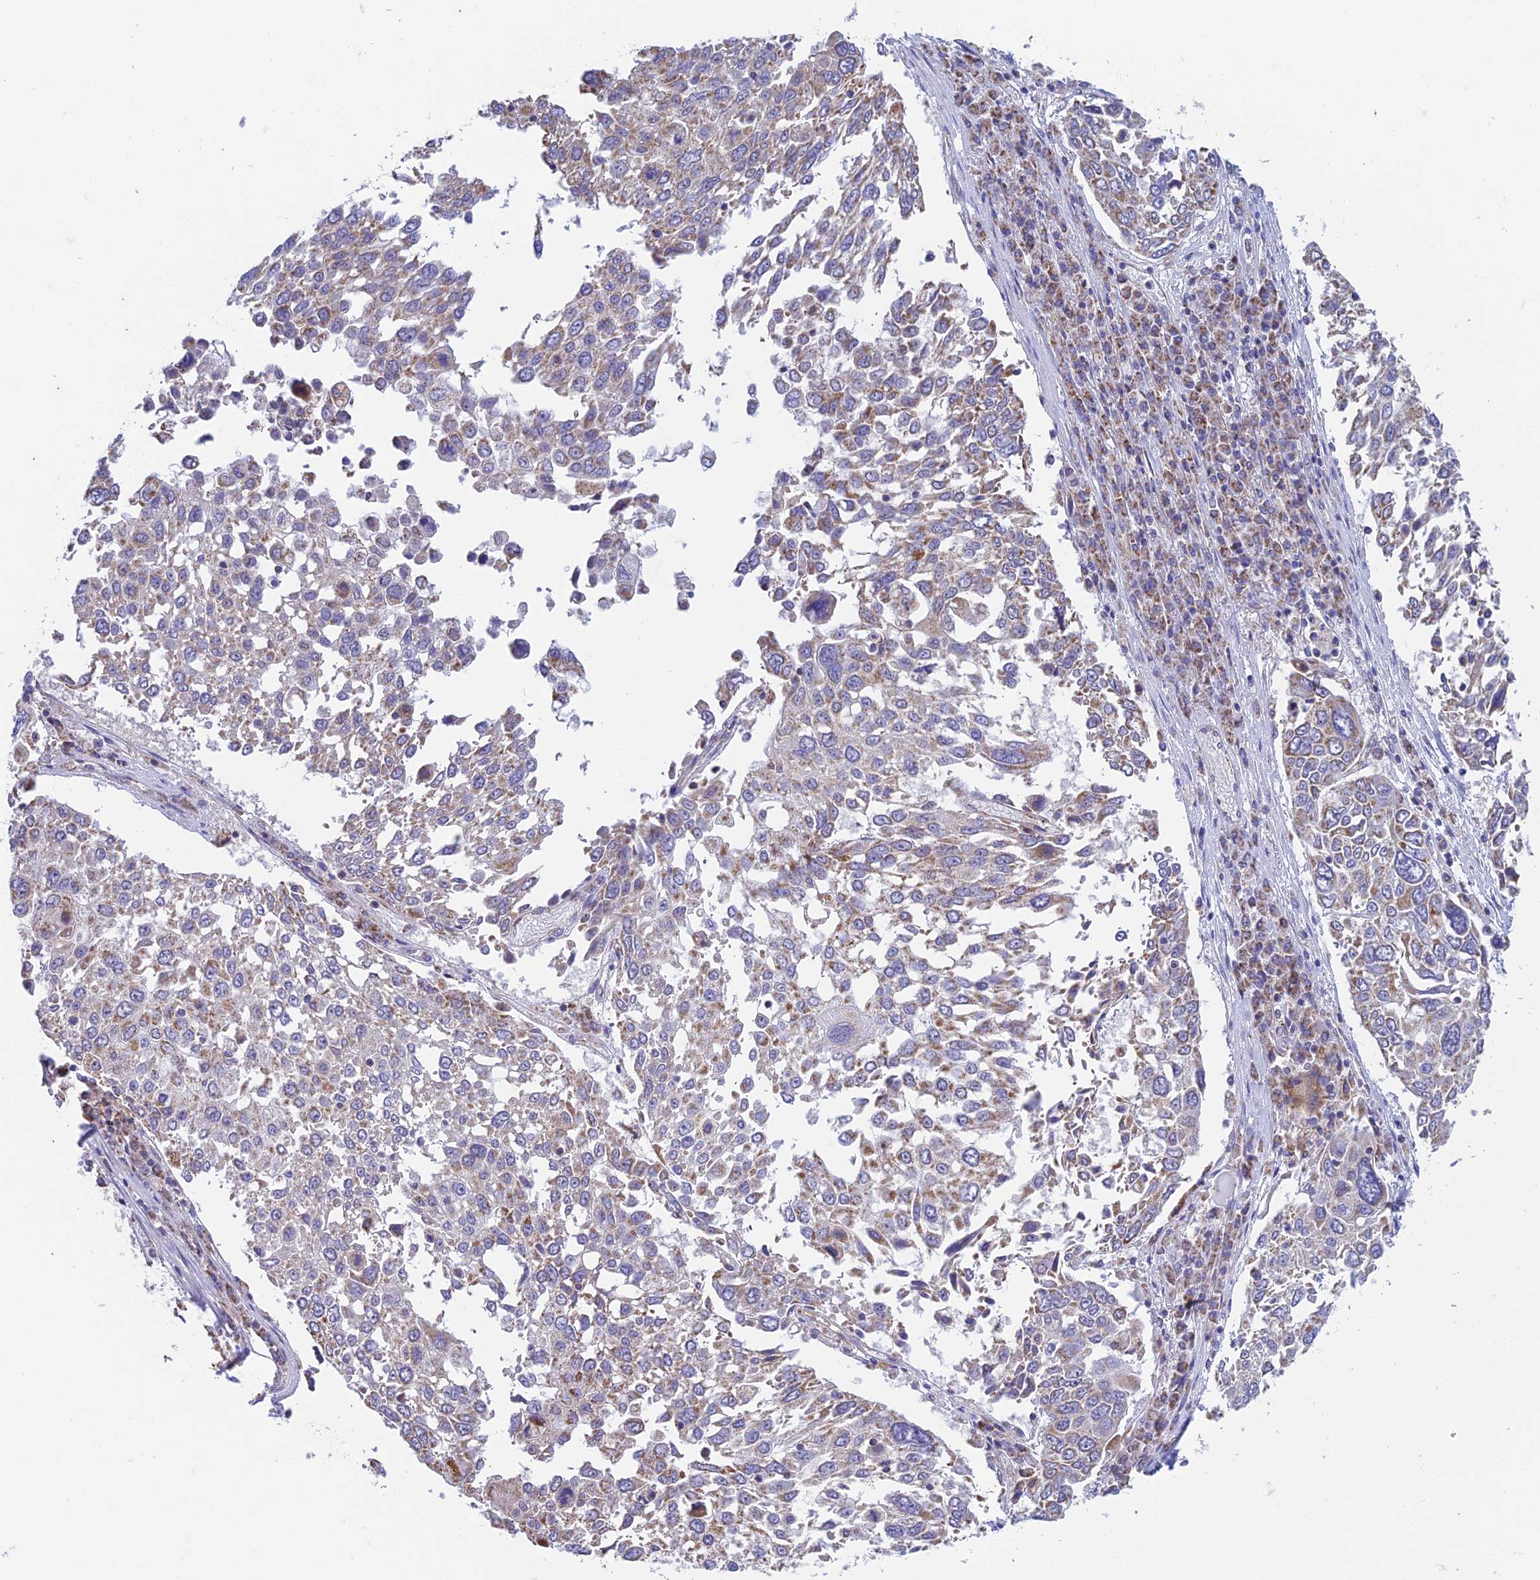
{"staining": {"intensity": "weak", "quantity": "25%-75%", "location": "cytoplasmic/membranous"}, "tissue": "lung cancer", "cell_type": "Tumor cells", "image_type": "cancer", "snomed": [{"axis": "morphology", "description": "Squamous cell carcinoma, NOS"}, {"axis": "topography", "description": "Lung"}], "caption": "IHC (DAB (3,3'-diaminobenzidine)) staining of squamous cell carcinoma (lung) reveals weak cytoplasmic/membranous protein expression in approximately 25%-75% of tumor cells.", "gene": "ZNF181", "patient": {"sex": "male", "age": 65}}